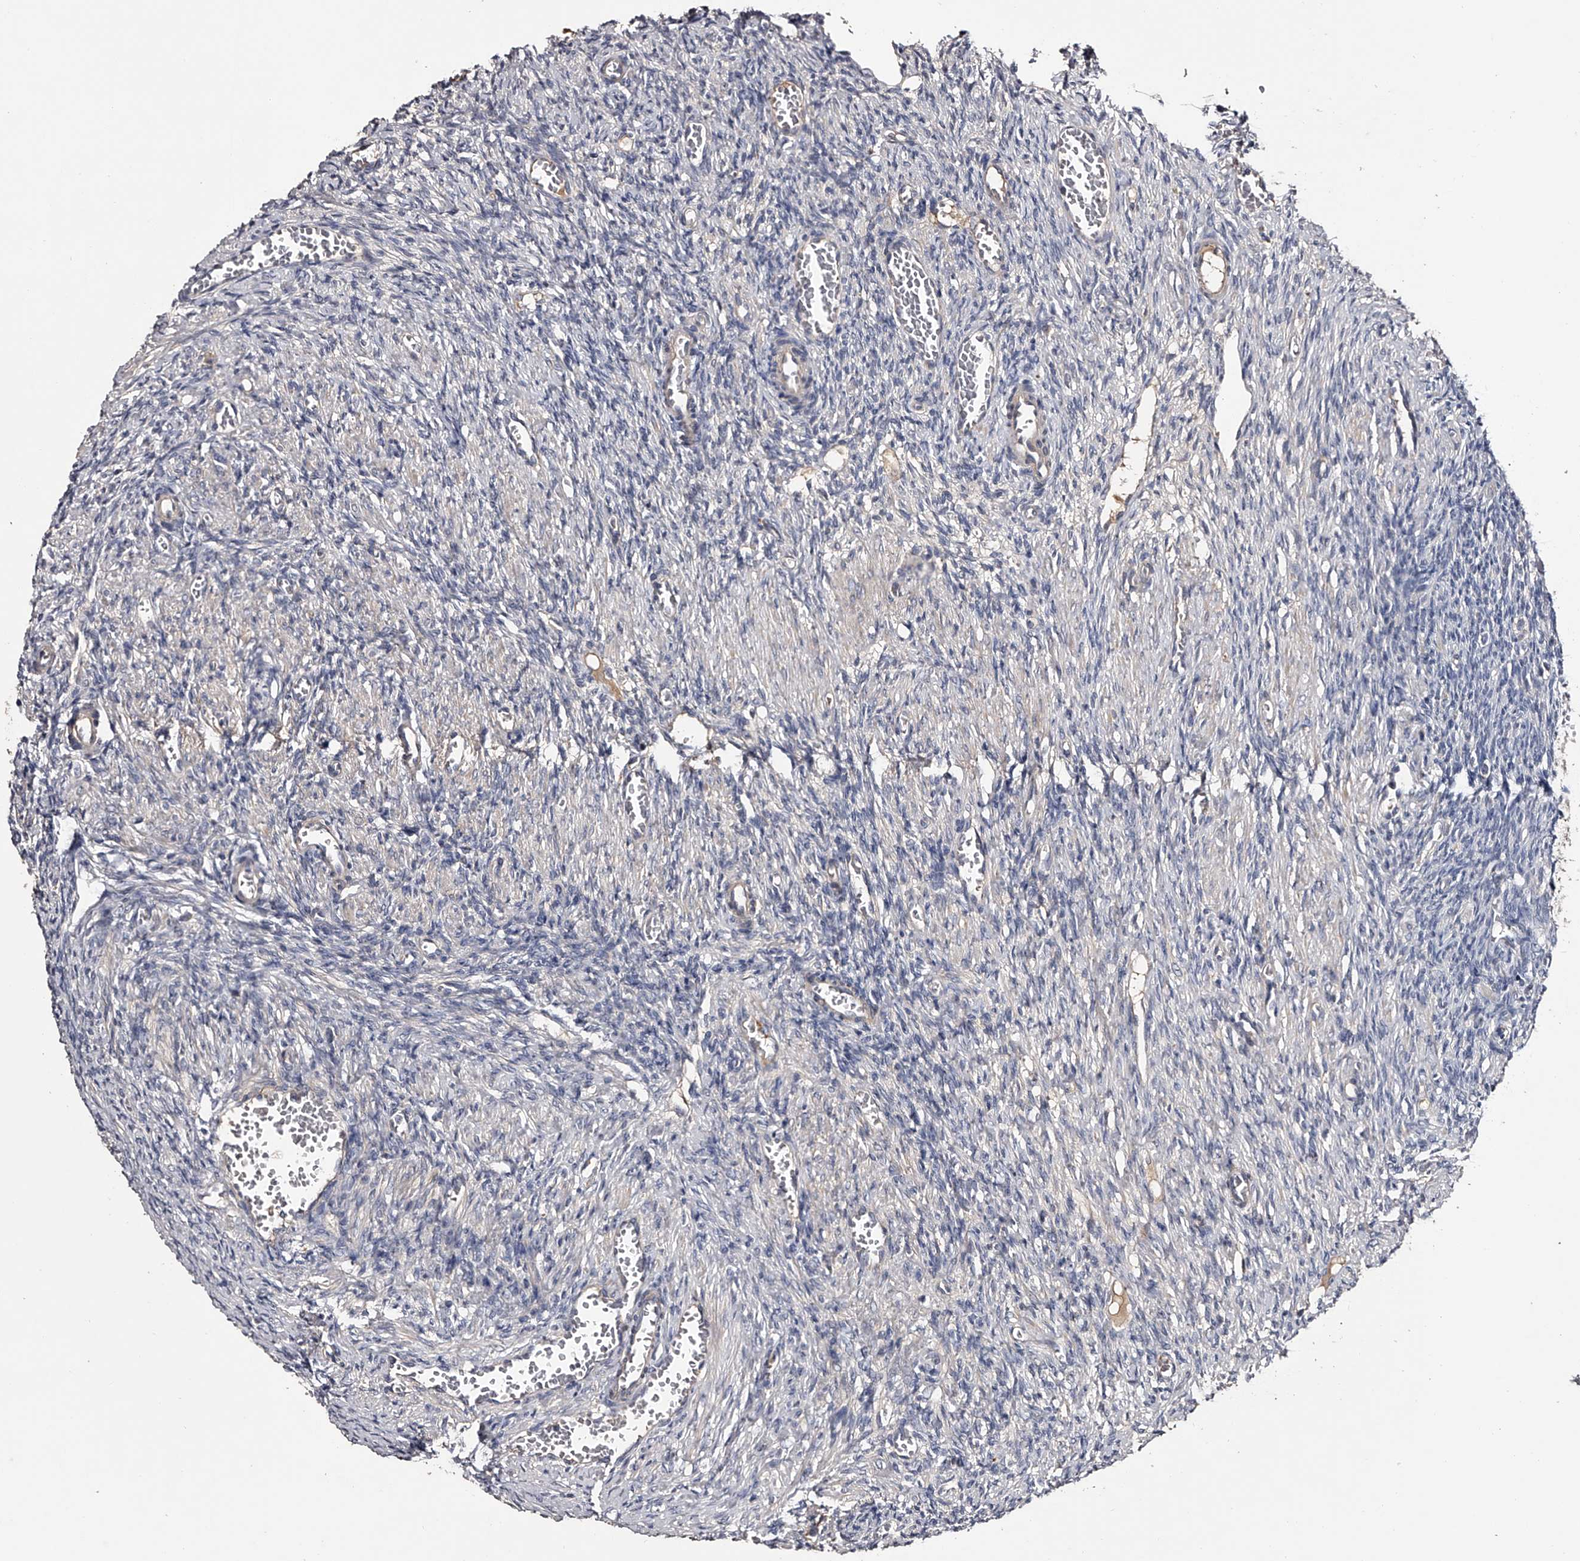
{"staining": {"intensity": "negative", "quantity": "none", "location": "none"}, "tissue": "ovary", "cell_type": "Ovarian stroma cells", "image_type": "normal", "snomed": [{"axis": "morphology", "description": "Normal tissue, NOS"}, {"axis": "topography", "description": "Ovary"}], "caption": "Immunohistochemistry of normal ovary reveals no expression in ovarian stroma cells. (DAB immunohistochemistry (IHC), high magnification).", "gene": "MDN1", "patient": {"sex": "female", "age": 27}}